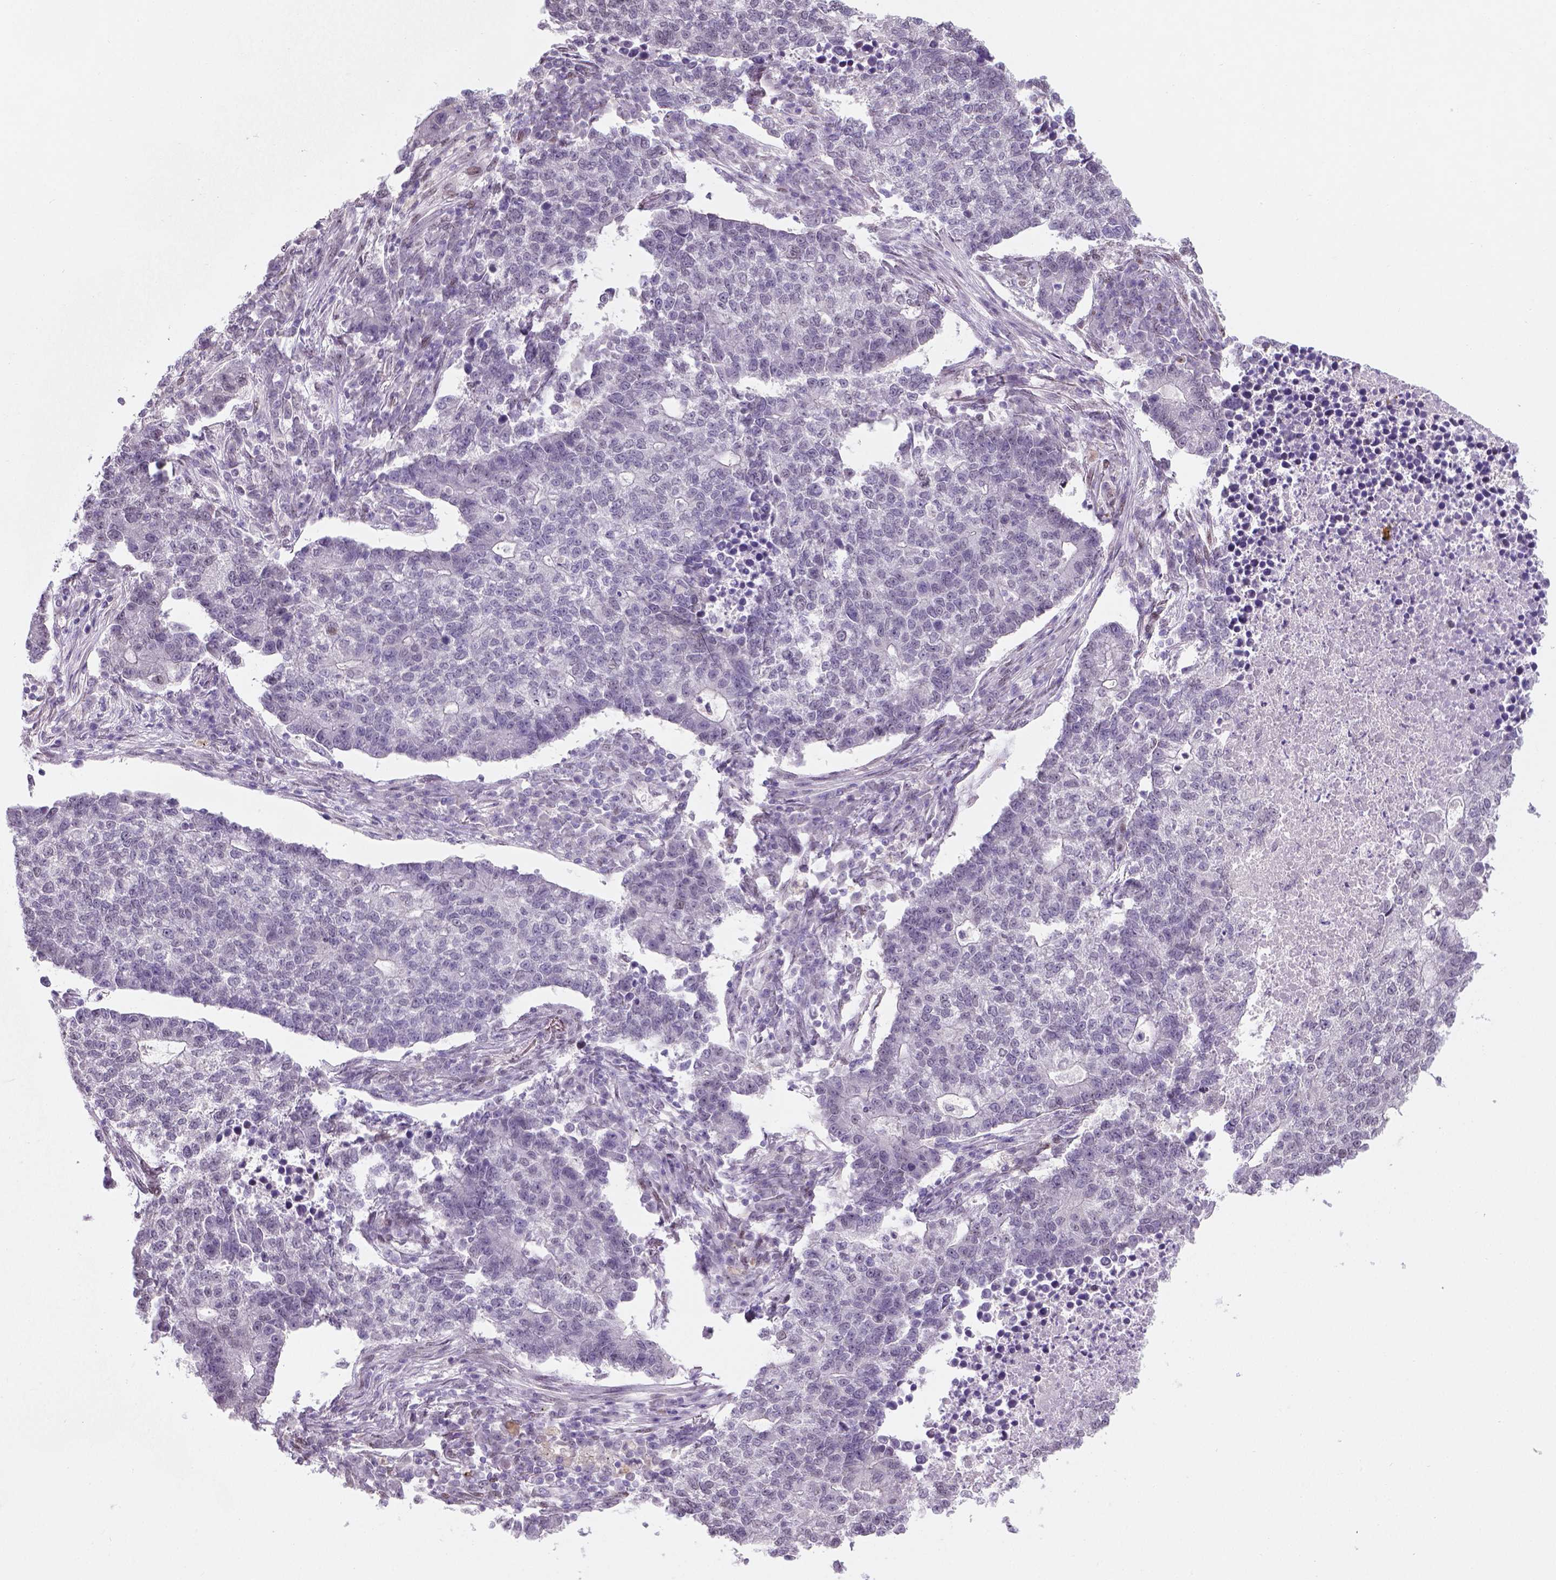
{"staining": {"intensity": "negative", "quantity": "none", "location": "none"}, "tissue": "lung cancer", "cell_type": "Tumor cells", "image_type": "cancer", "snomed": [{"axis": "morphology", "description": "Adenocarcinoma, NOS"}, {"axis": "topography", "description": "Lung"}], "caption": "Immunohistochemistry (IHC) histopathology image of neoplastic tissue: adenocarcinoma (lung) stained with DAB (3,3'-diaminobenzidine) shows no significant protein expression in tumor cells. Nuclei are stained in blue.", "gene": "C1orf112", "patient": {"sex": "male", "age": 57}}